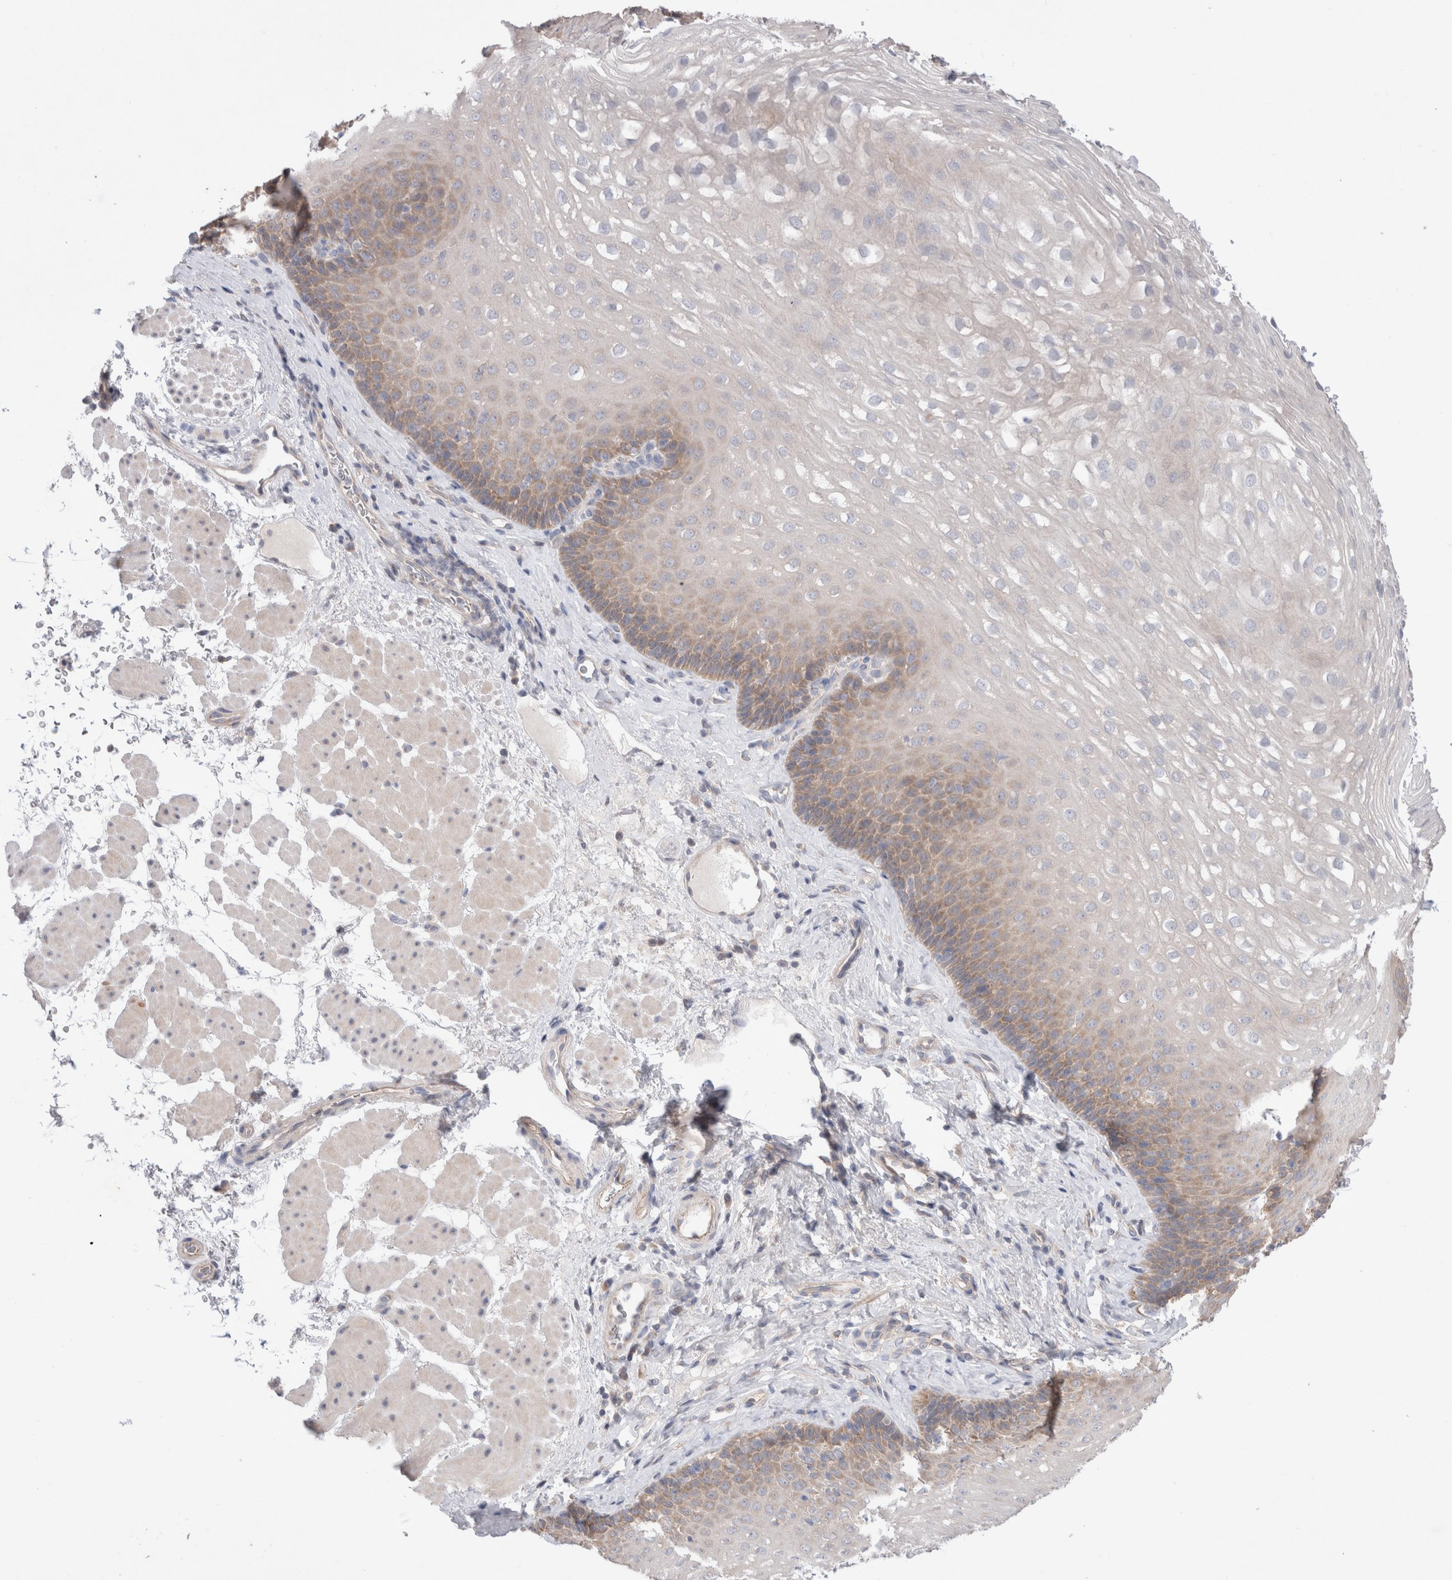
{"staining": {"intensity": "weak", "quantity": "<25%", "location": "cytoplasmic/membranous"}, "tissue": "esophagus", "cell_type": "Squamous epithelial cells", "image_type": "normal", "snomed": [{"axis": "morphology", "description": "Normal tissue, NOS"}, {"axis": "topography", "description": "Esophagus"}], "caption": "A photomicrograph of esophagus stained for a protein shows no brown staining in squamous epithelial cells.", "gene": "IFT74", "patient": {"sex": "female", "age": 66}}